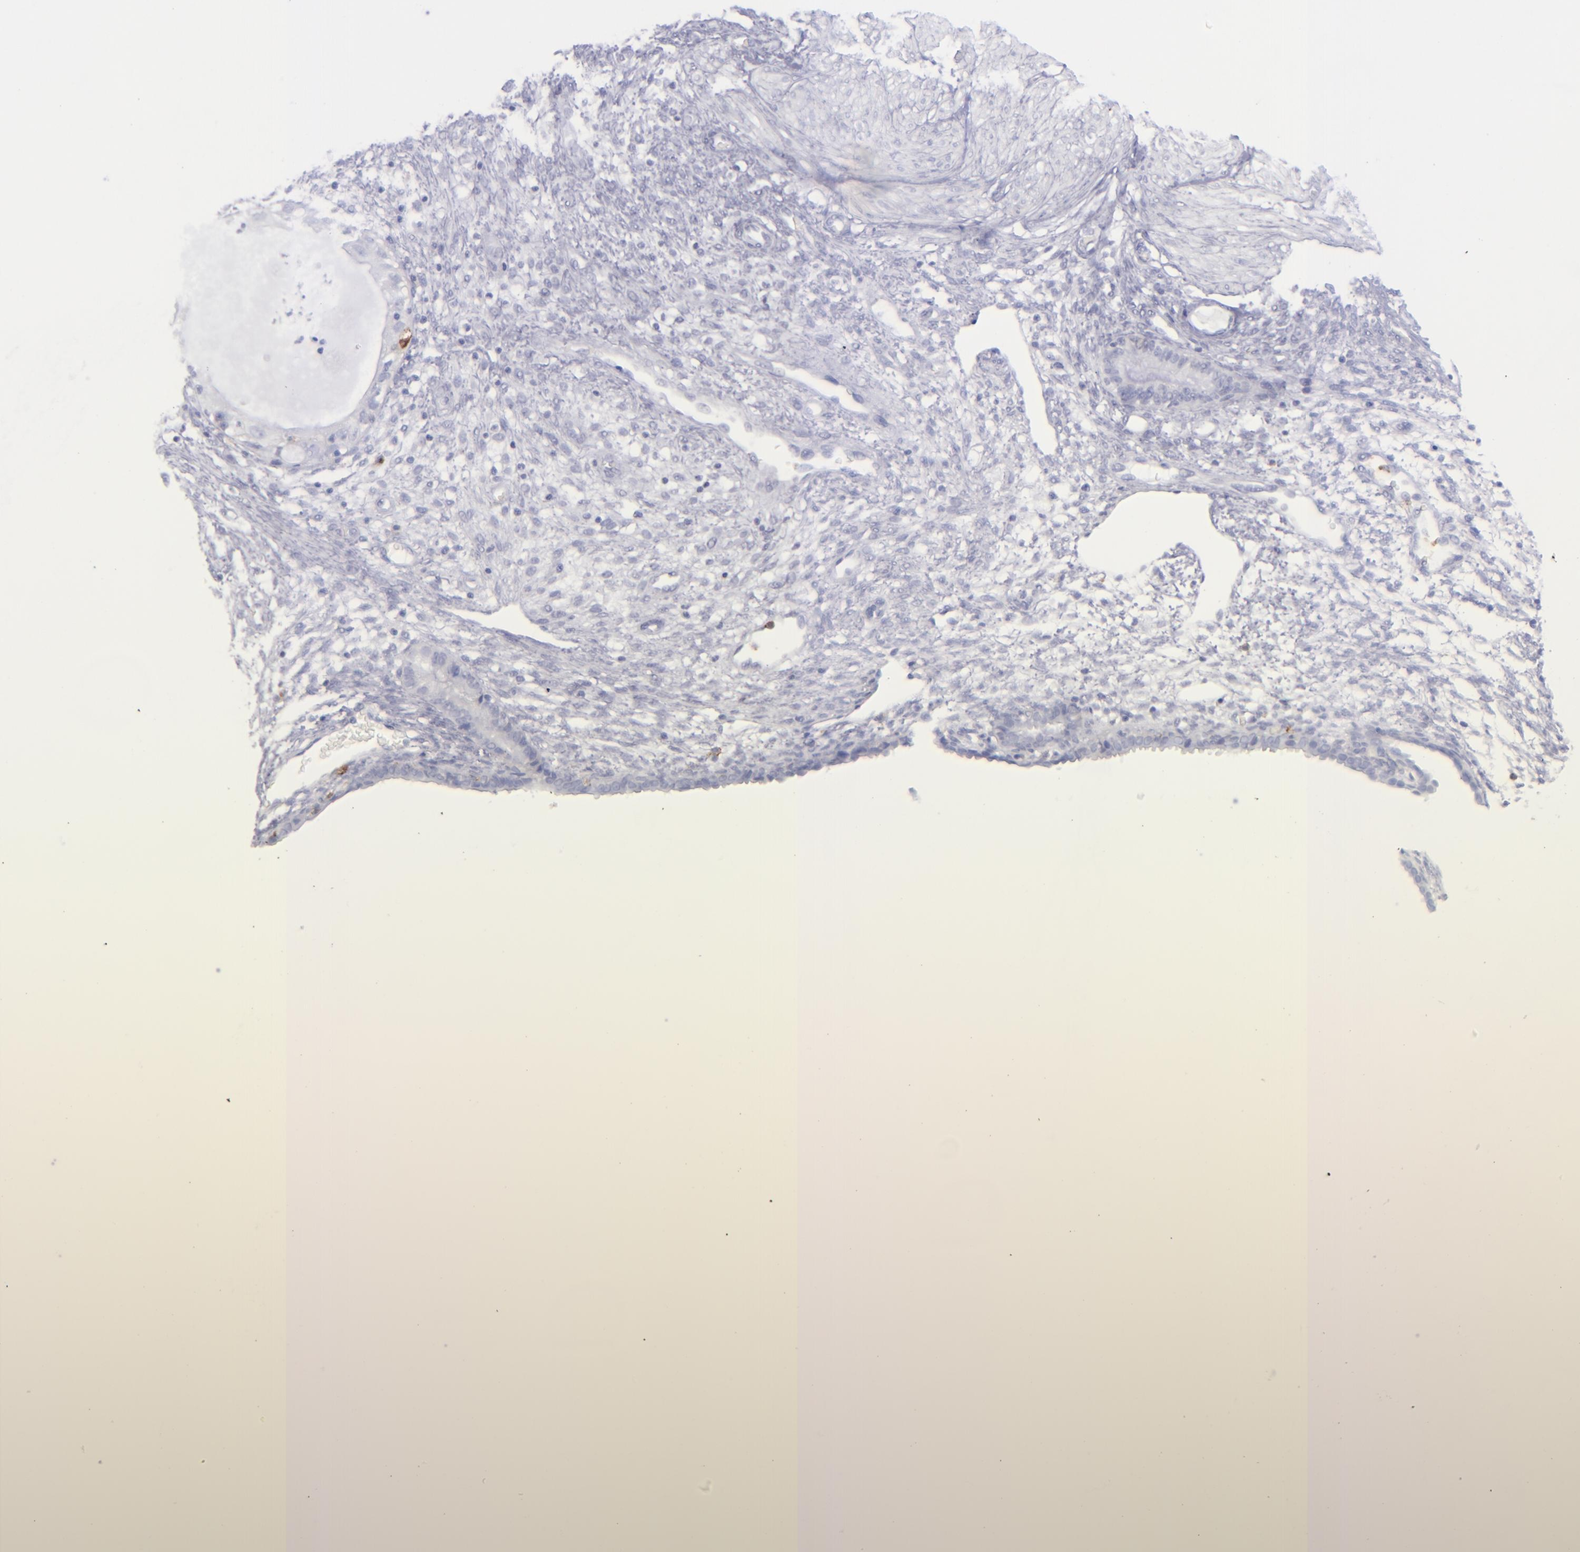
{"staining": {"intensity": "negative", "quantity": "none", "location": "none"}, "tissue": "endometrium", "cell_type": "Cells in endometrial stroma", "image_type": "normal", "snomed": [{"axis": "morphology", "description": "Normal tissue, NOS"}, {"axis": "topography", "description": "Endometrium"}], "caption": "Endometrium was stained to show a protein in brown. There is no significant expression in cells in endometrial stroma. (Brightfield microscopy of DAB immunohistochemistry at high magnification).", "gene": "SELPLG", "patient": {"sex": "female", "age": 72}}